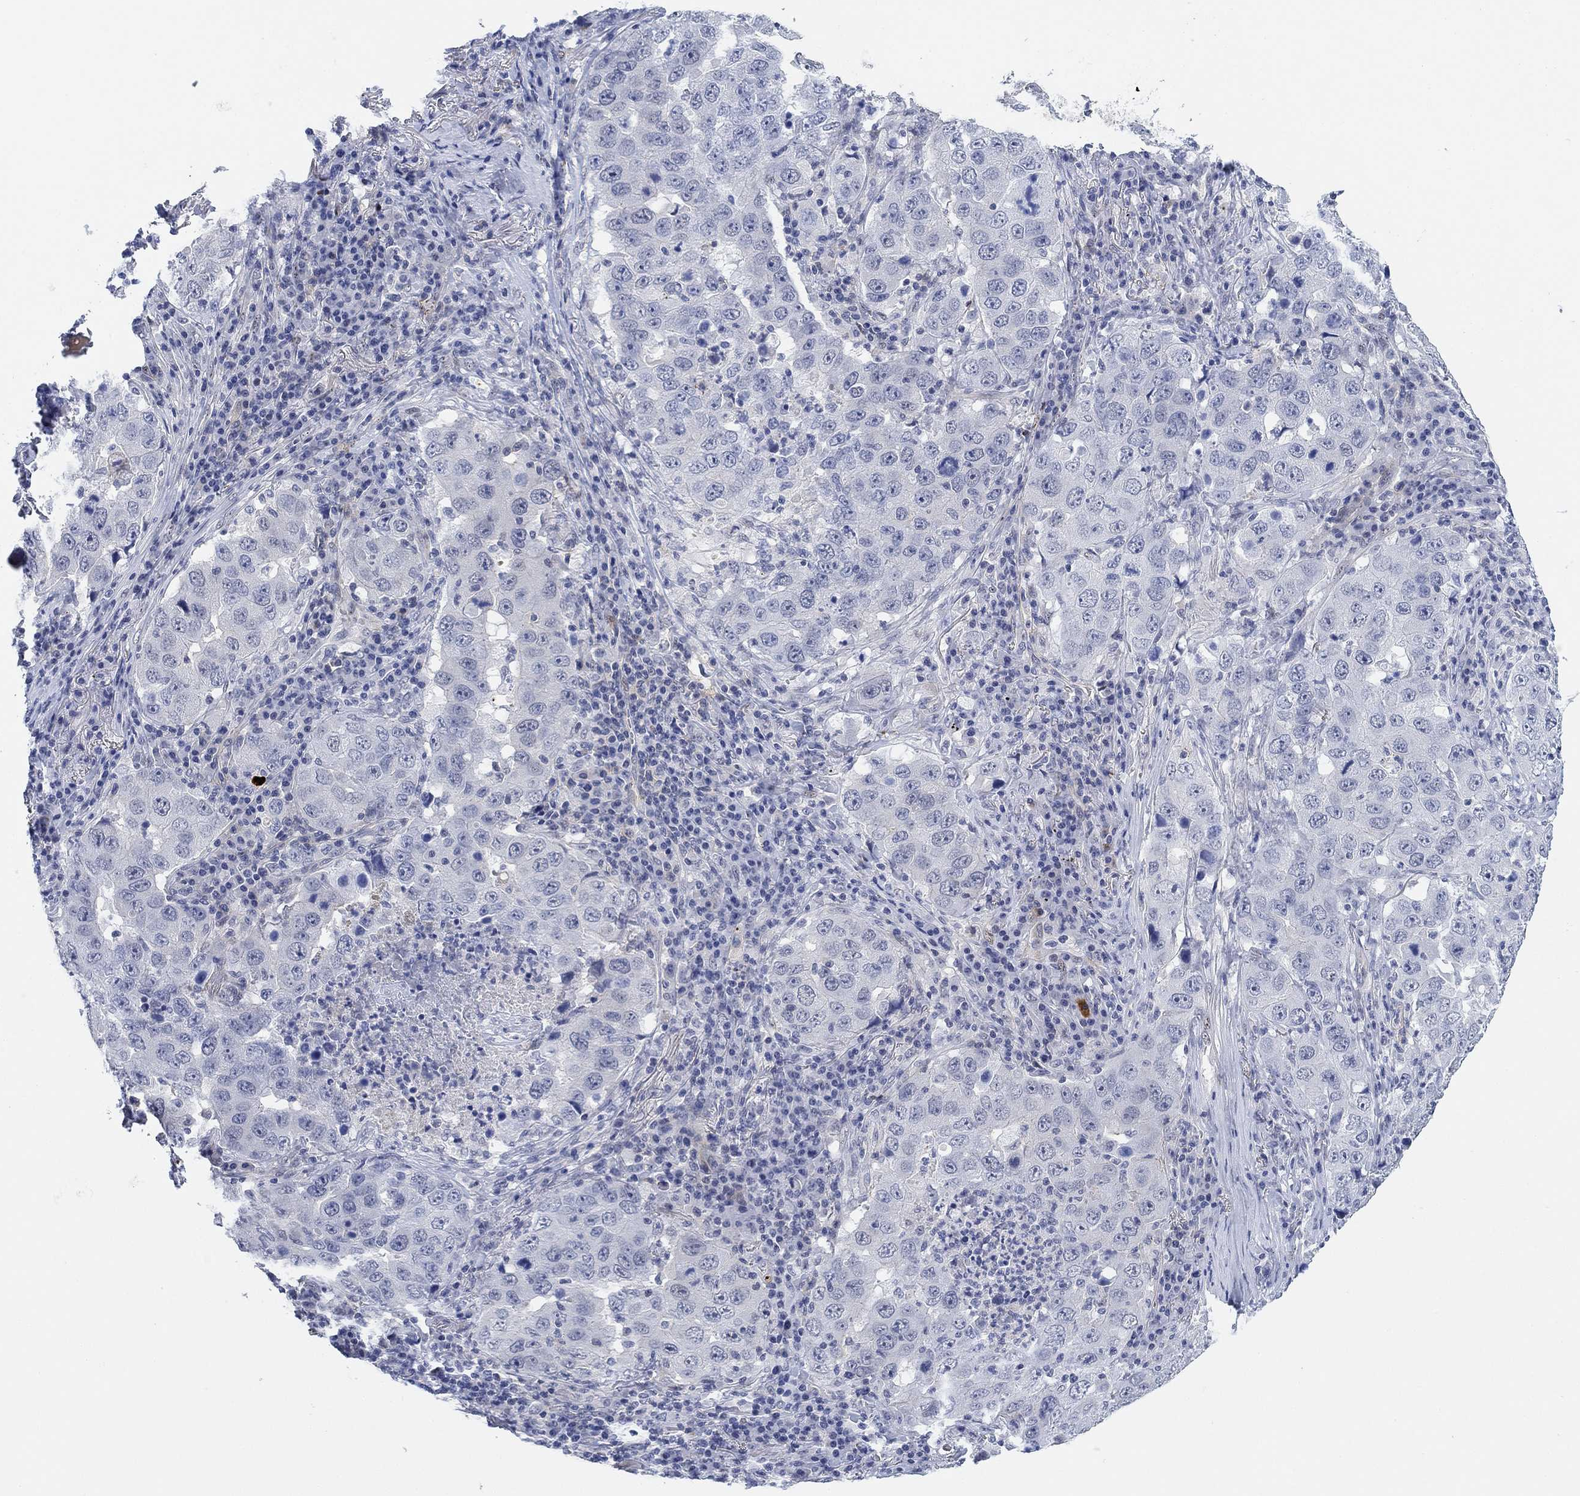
{"staining": {"intensity": "negative", "quantity": "none", "location": "none"}, "tissue": "lung cancer", "cell_type": "Tumor cells", "image_type": "cancer", "snomed": [{"axis": "morphology", "description": "Adenocarcinoma, NOS"}, {"axis": "topography", "description": "Lung"}], "caption": "Immunohistochemistry (IHC) histopathology image of human adenocarcinoma (lung) stained for a protein (brown), which shows no staining in tumor cells.", "gene": "PAX6", "patient": {"sex": "male", "age": 73}}